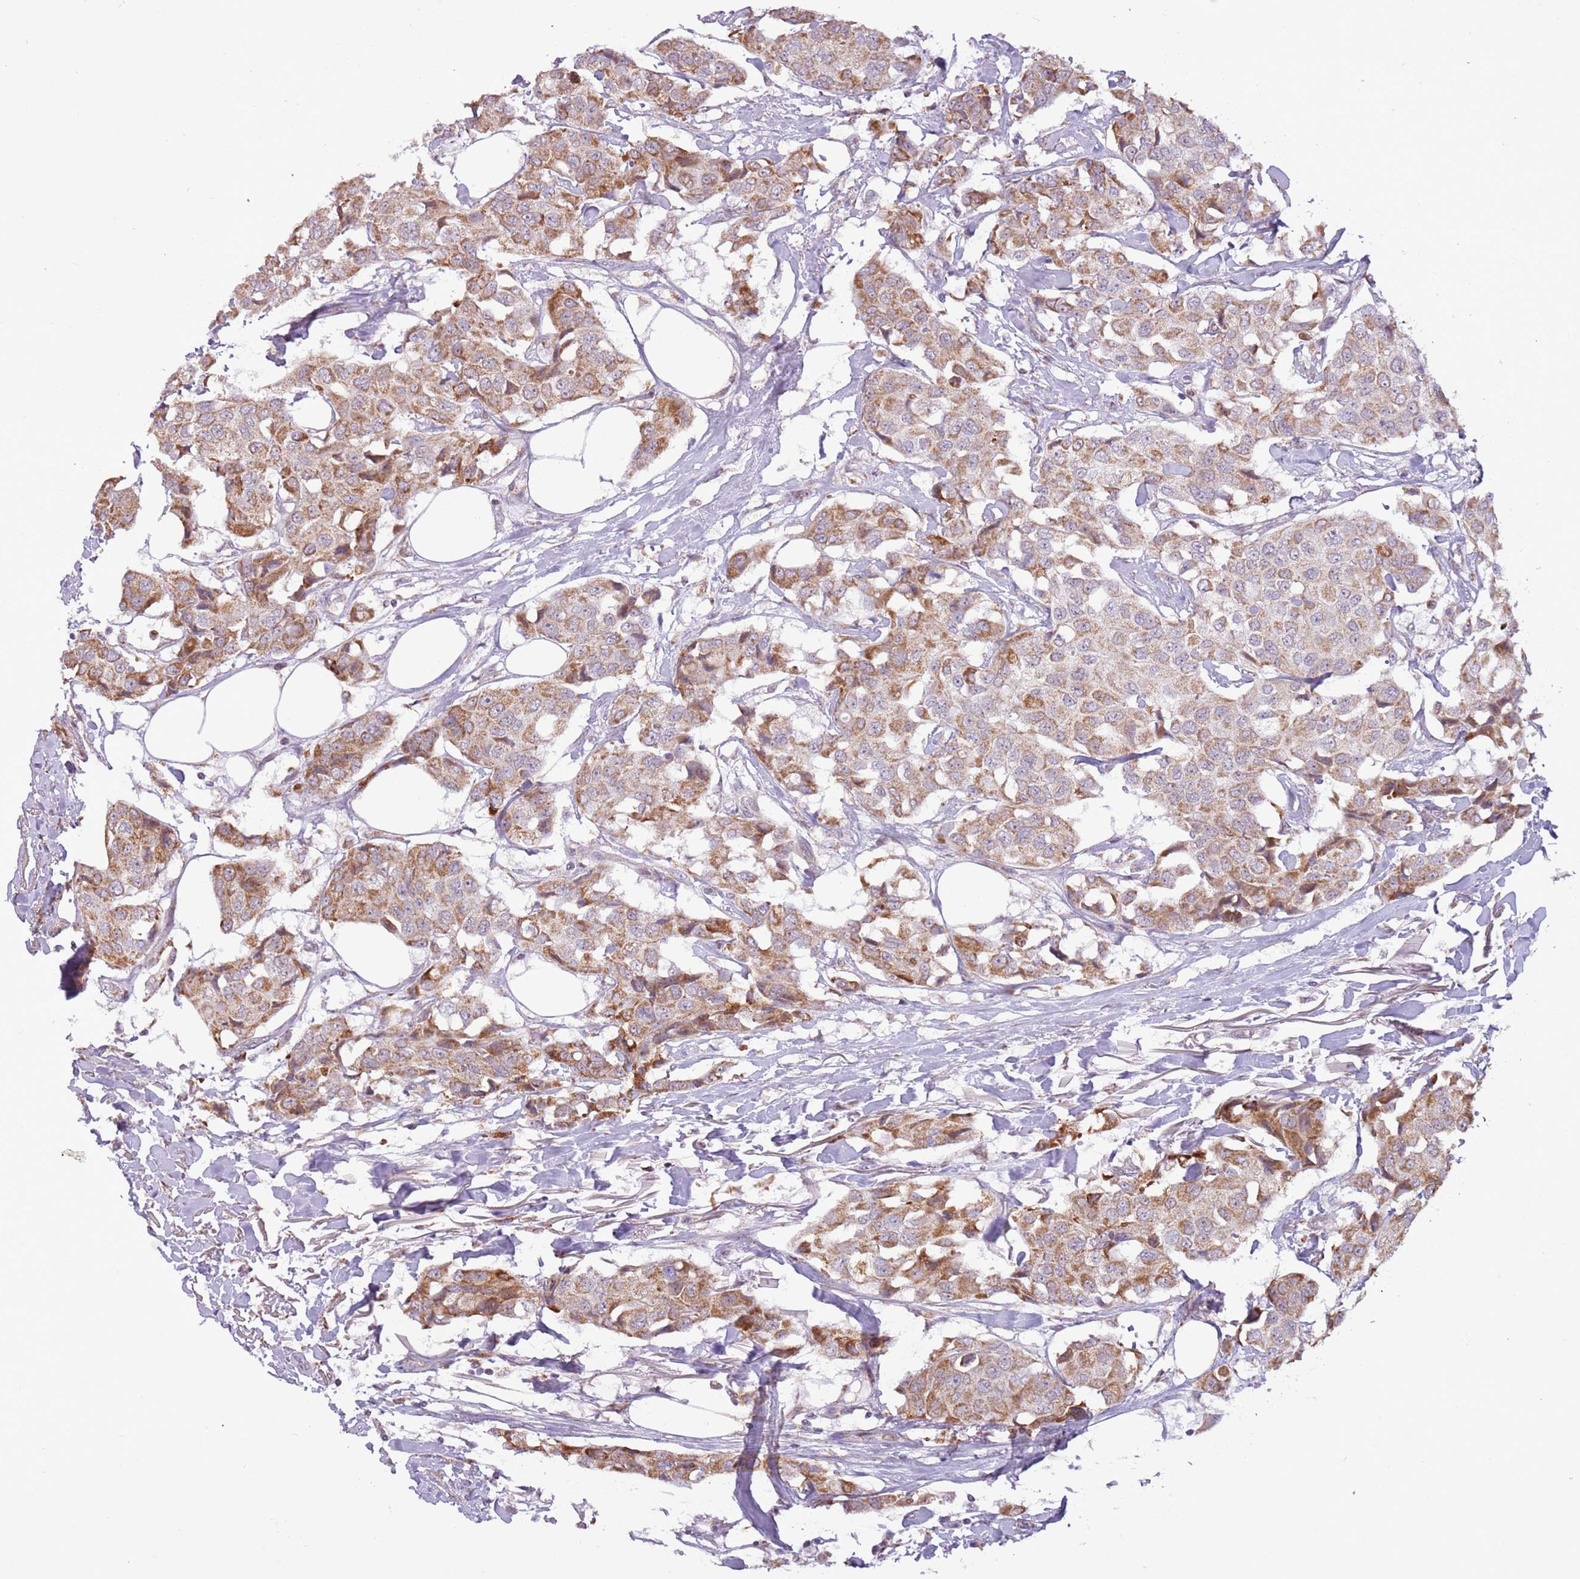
{"staining": {"intensity": "moderate", "quantity": ">75%", "location": "cytoplasmic/membranous"}, "tissue": "breast cancer", "cell_type": "Tumor cells", "image_type": "cancer", "snomed": [{"axis": "morphology", "description": "Duct carcinoma"}, {"axis": "topography", "description": "Breast"}], "caption": "Immunohistochemistry (IHC) photomicrograph of breast cancer (intraductal carcinoma) stained for a protein (brown), which reveals medium levels of moderate cytoplasmic/membranous staining in approximately >75% of tumor cells.", "gene": "MLLT11", "patient": {"sex": "female", "age": 80}}